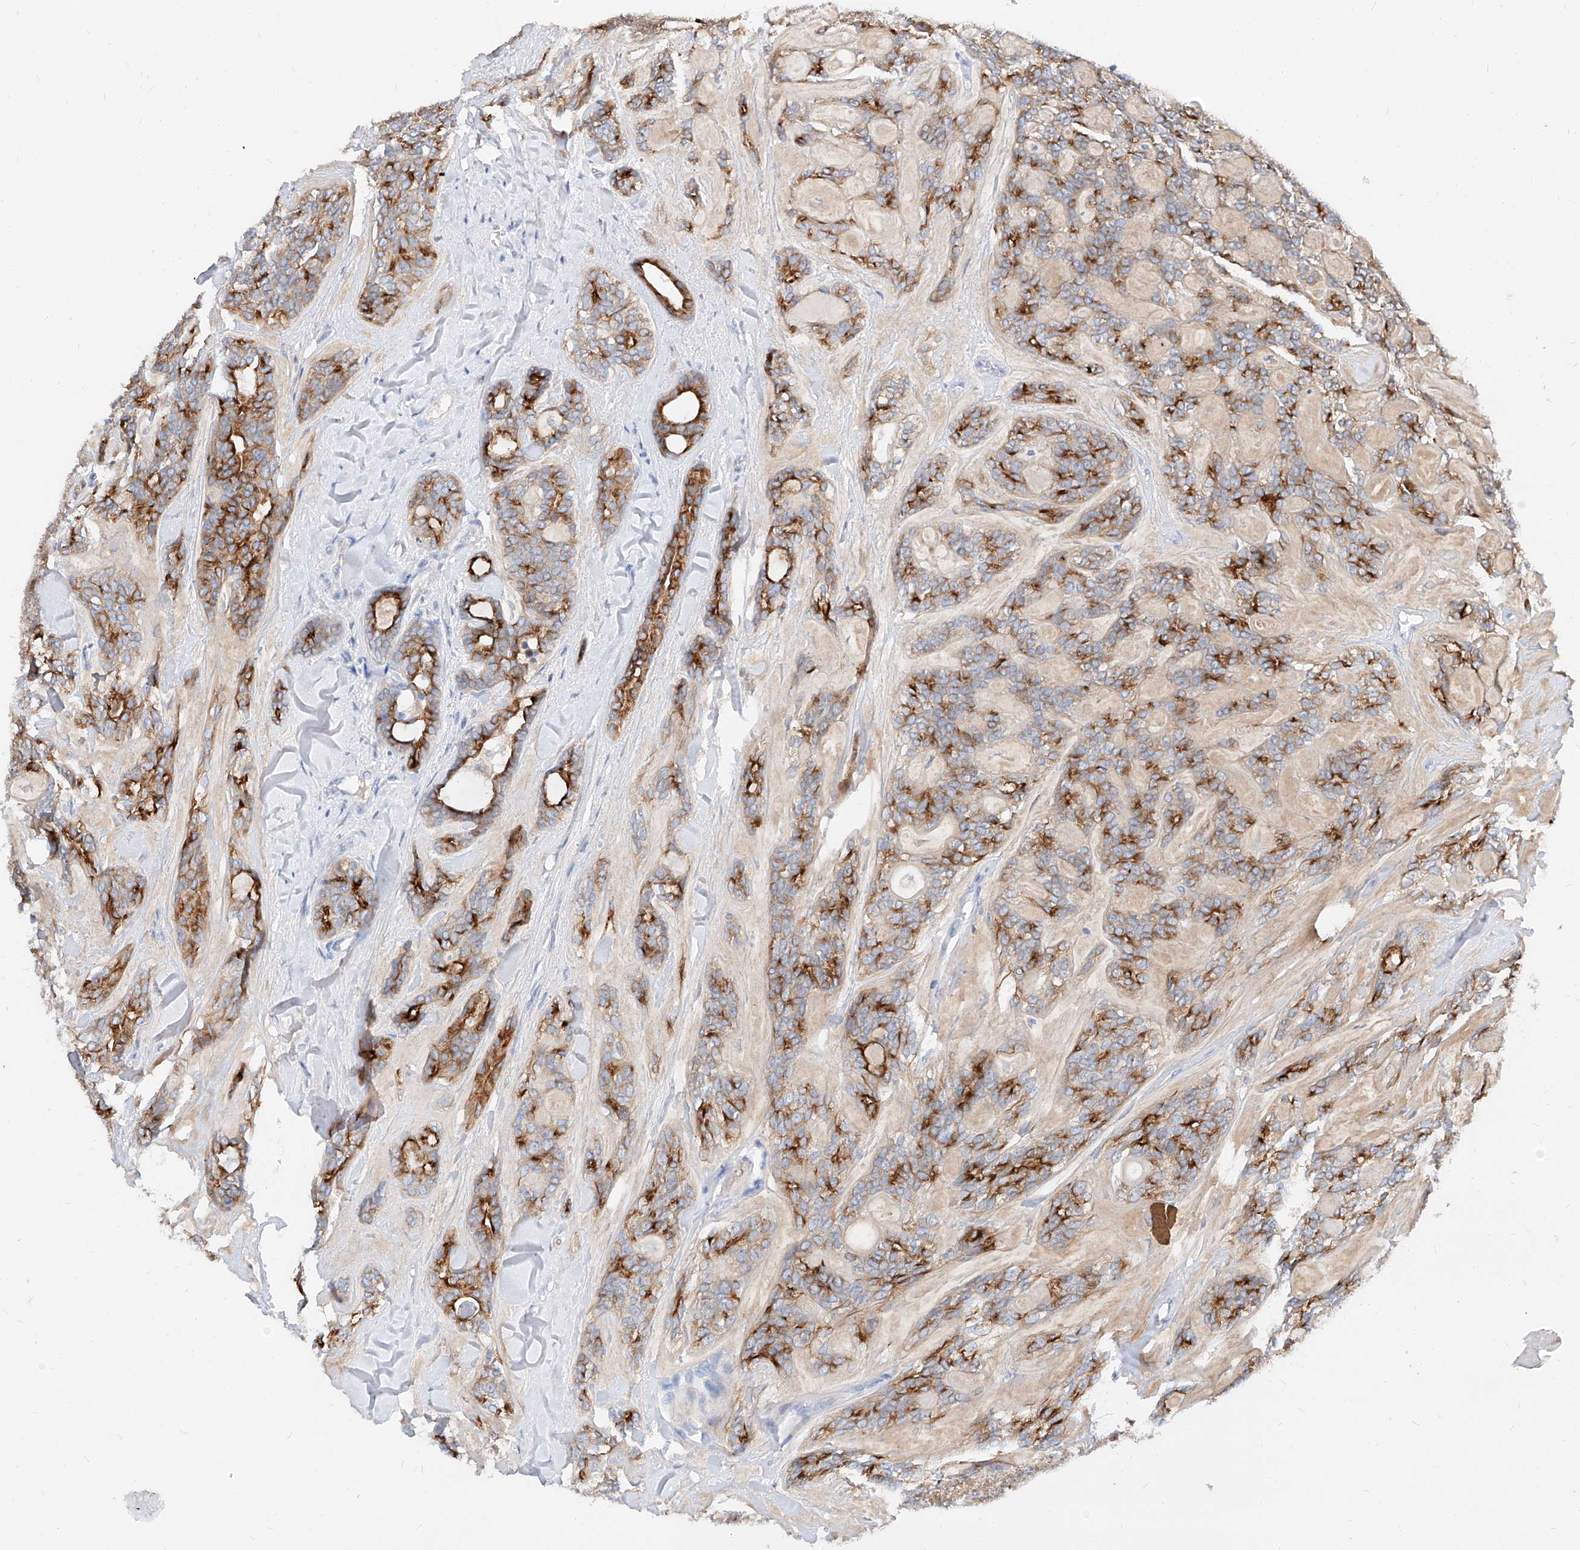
{"staining": {"intensity": "moderate", "quantity": "25%-75%", "location": "cytoplasmic/membranous"}, "tissue": "head and neck cancer", "cell_type": "Tumor cells", "image_type": "cancer", "snomed": [{"axis": "morphology", "description": "Adenocarcinoma, NOS"}, {"axis": "topography", "description": "Head-Neck"}], "caption": "This image shows IHC staining of human head and neck cancer (adenocarcinoma), with medium moderate cytoplasmic/membranous expression in approximately 25%-75% of tumor cells.", "gene": "MAP7", "patient": {"sex": "male", "age": 66}}